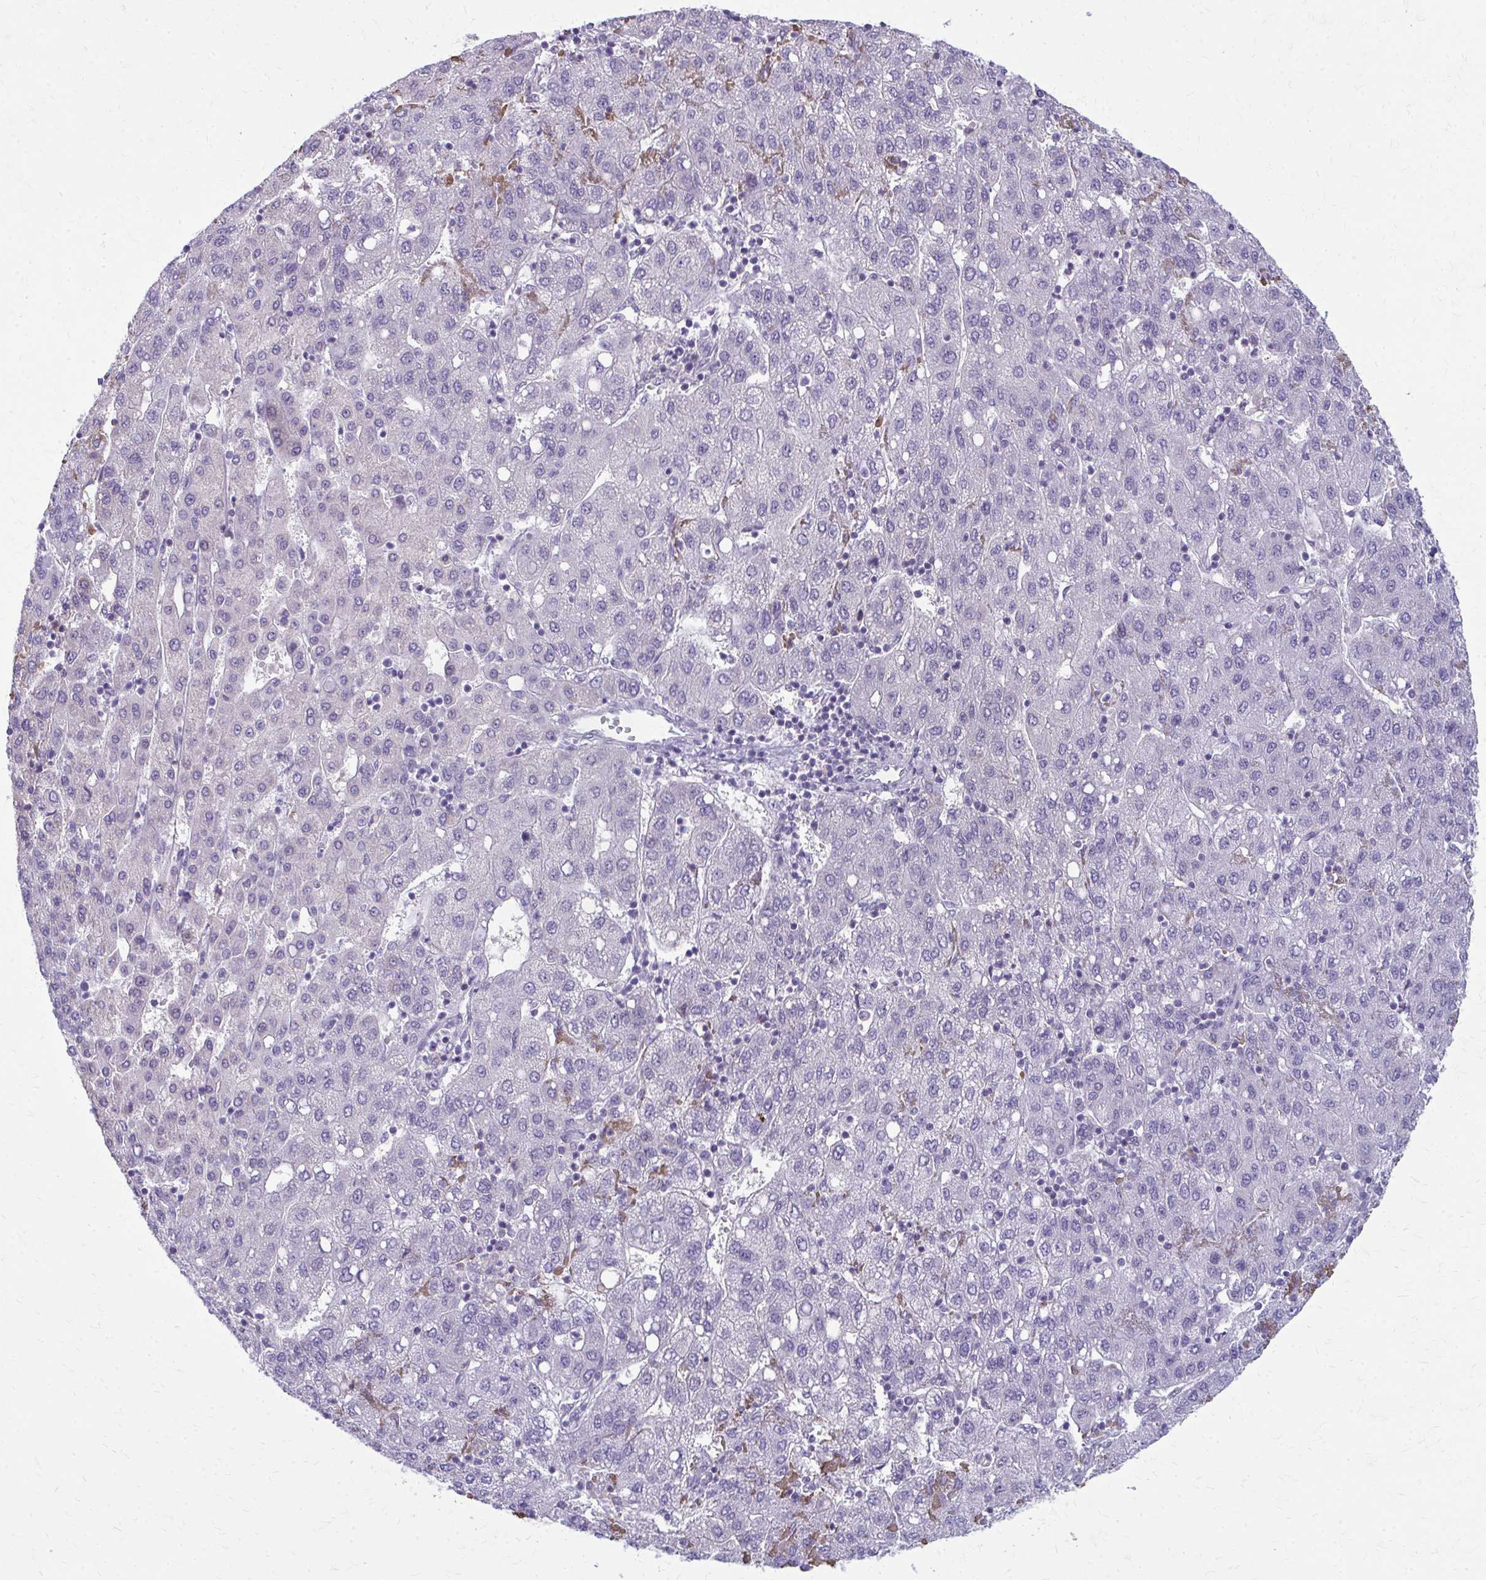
{"staining": {"intensity": "negative", "quantity": "none", "location": "none"}, "tissue": "liver cancer", "cell_type": "Tumor cells", "image_type": "cancer", "snomed": [{"axis": "morphology", "description": "Carcinoma, Hepatocellular, NOS"}, {"axis": "topography", "description": "Liver"}], "caption": "Immunohistochemistry (IHC) photomicrograph of neoplastic tissue: human liver hepatocellular carcinoma stained with DAB (3,3'-diaminobenzidine) shows no significant protein positivity in tumor cells.", "gene": "MAF1", "patient": {"sex": "male", "age": 65}}